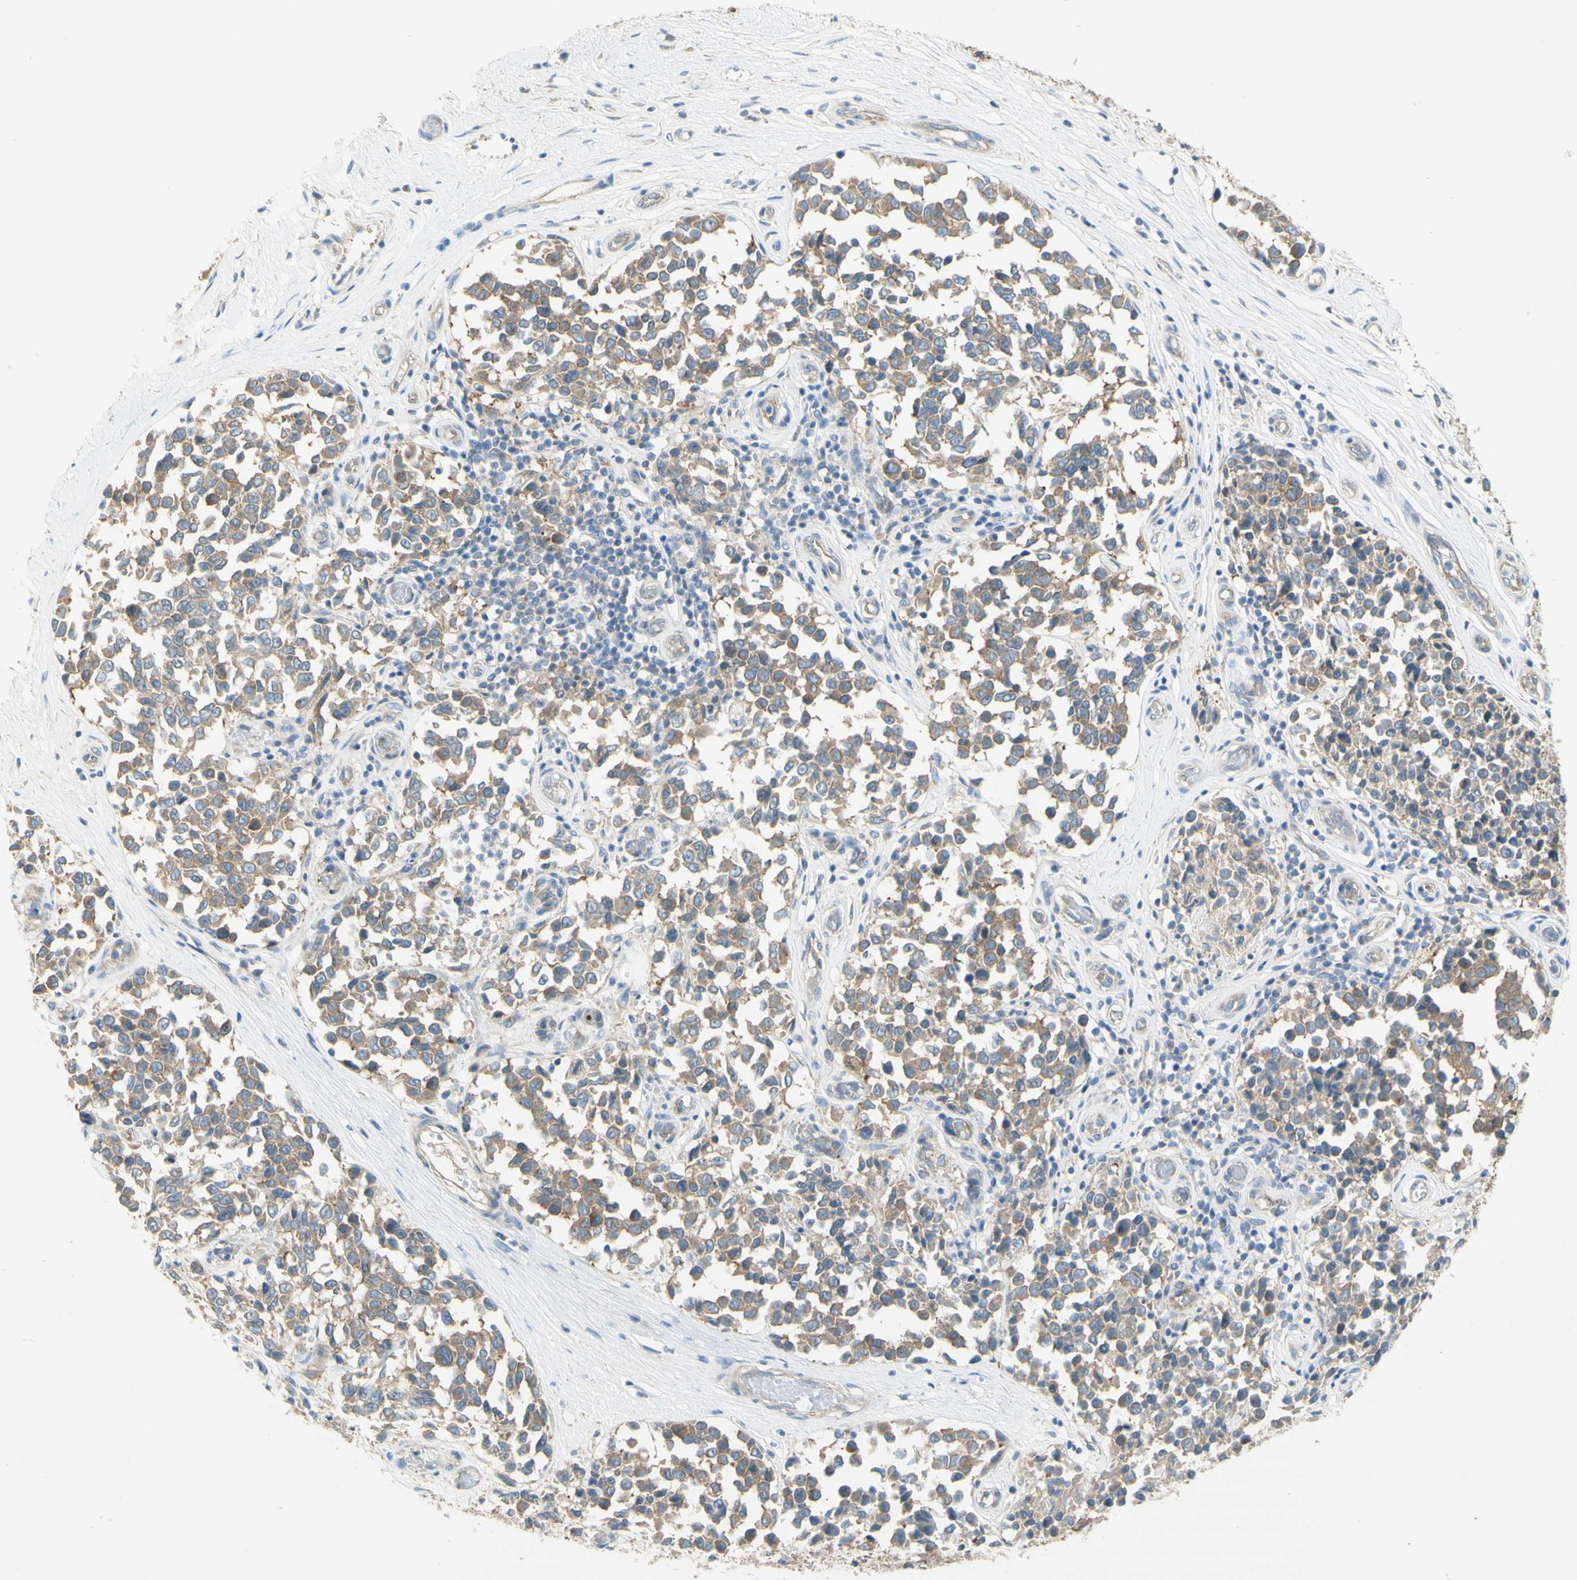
{"staining": {"intensity": "weak", "quantity": ">75%", "location": "cytoplasmic/membranous"}, "tissue": "melanoma", "cell_type": "Tumor cells", "image_type": "cancer", "snomed": [{"axis": "morphology", "description": "Malignant melanoma, NOS"}, {"axis": "topography", "description": "Skin"}], "caption": "Immunohistochemical staining of melanoma exhibits low levels of weak cytoplasmic/membranous staining in about >75% of tumor cells.", "gene": "DYNC1H1", "patient": {"sex": "female", "age": 64}}